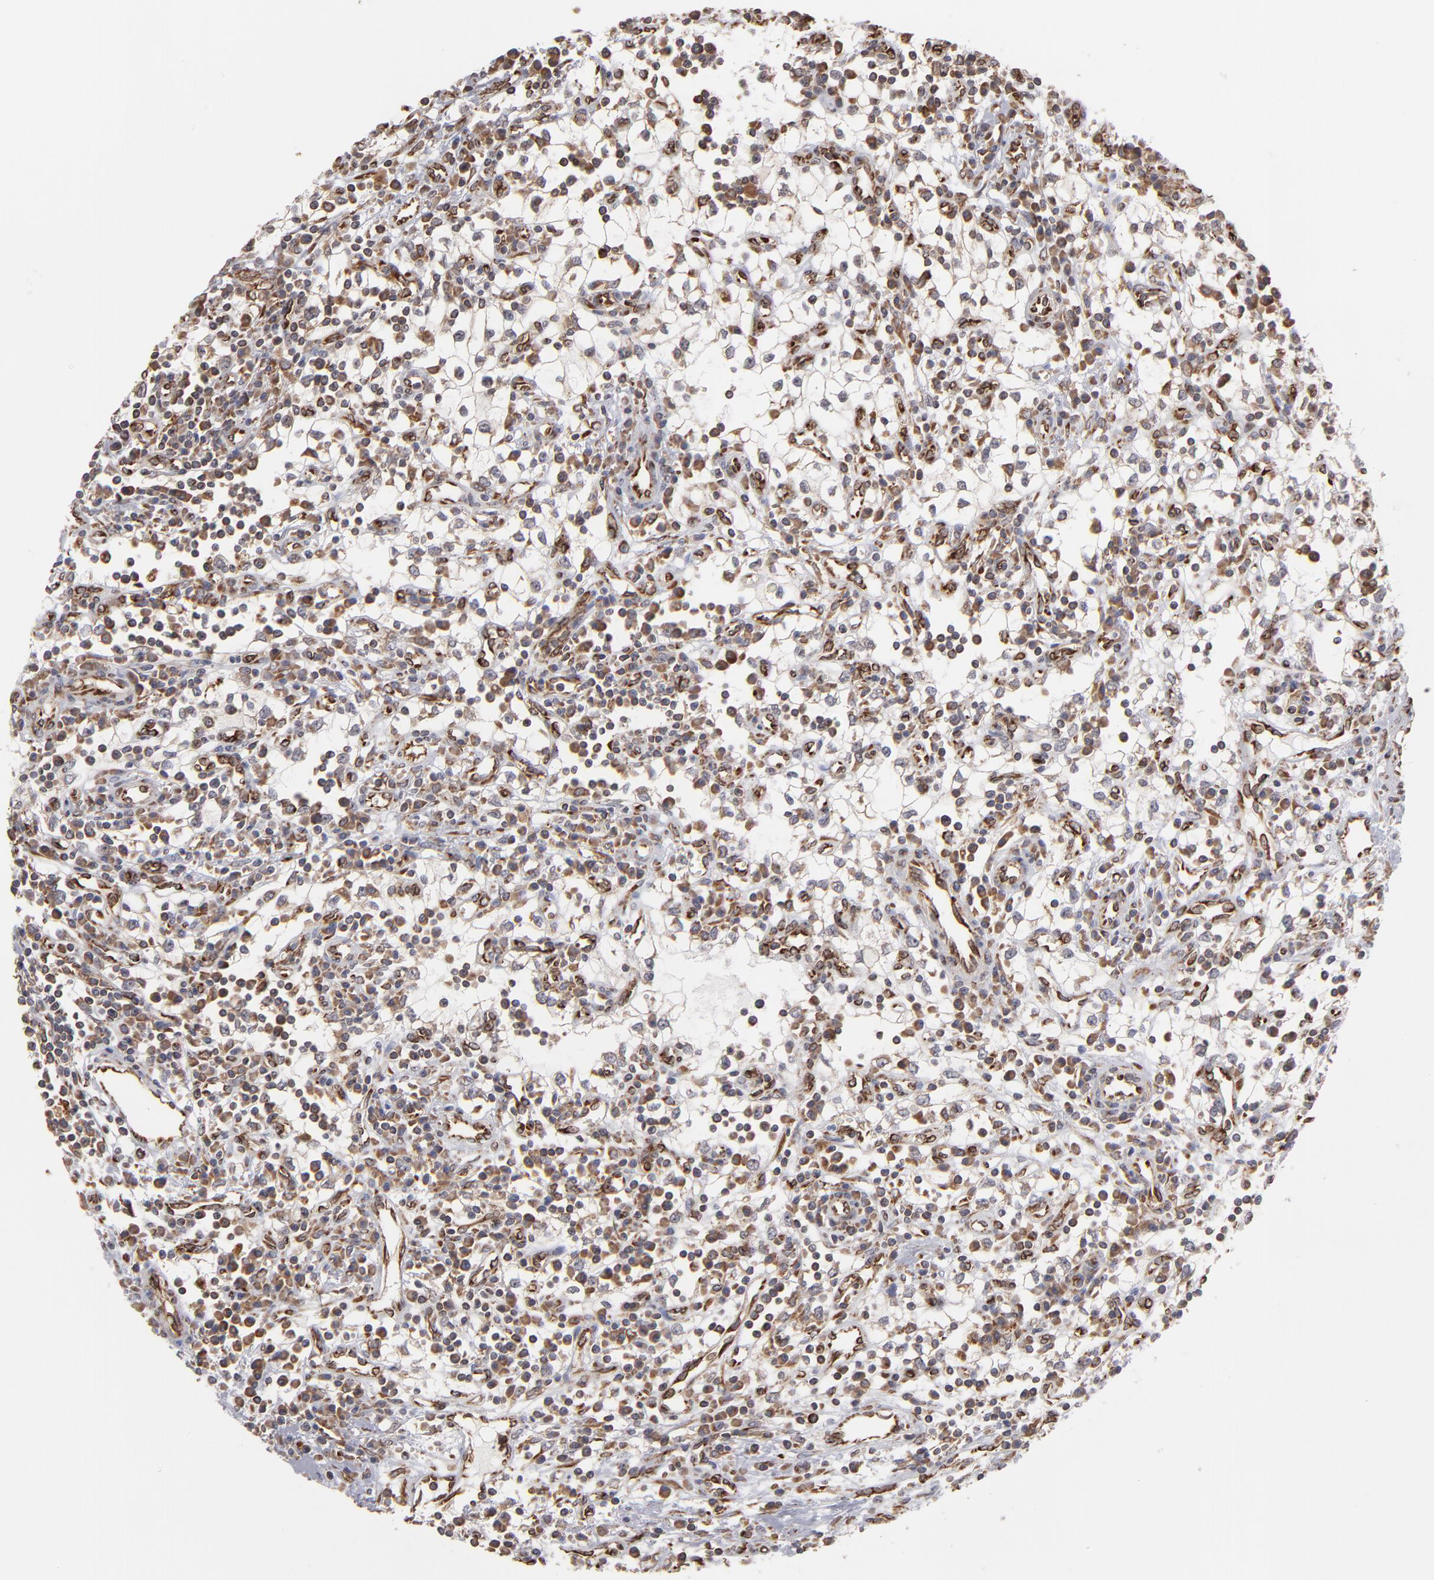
{"staining": {"intensity": "moderate", "quantity": ">75%", "location": "cytoplasmic/membranous"}, "tissue": "renal cancer", "cell_type": "Tumor cells", "image_type": "cancer", "snomed": [{"axis": "morphology", "description": "Adenocarcinoma, NOS"}, {"axis": "topography", "description": "Kidney"}], "caption": "Protein analysis of renal cancer tissue shows moderate cytoplasmic/membranous expression in about >75% of tumor cells.", "gene": "KTN1", "patient": {"sex": "male", "age": 82}}